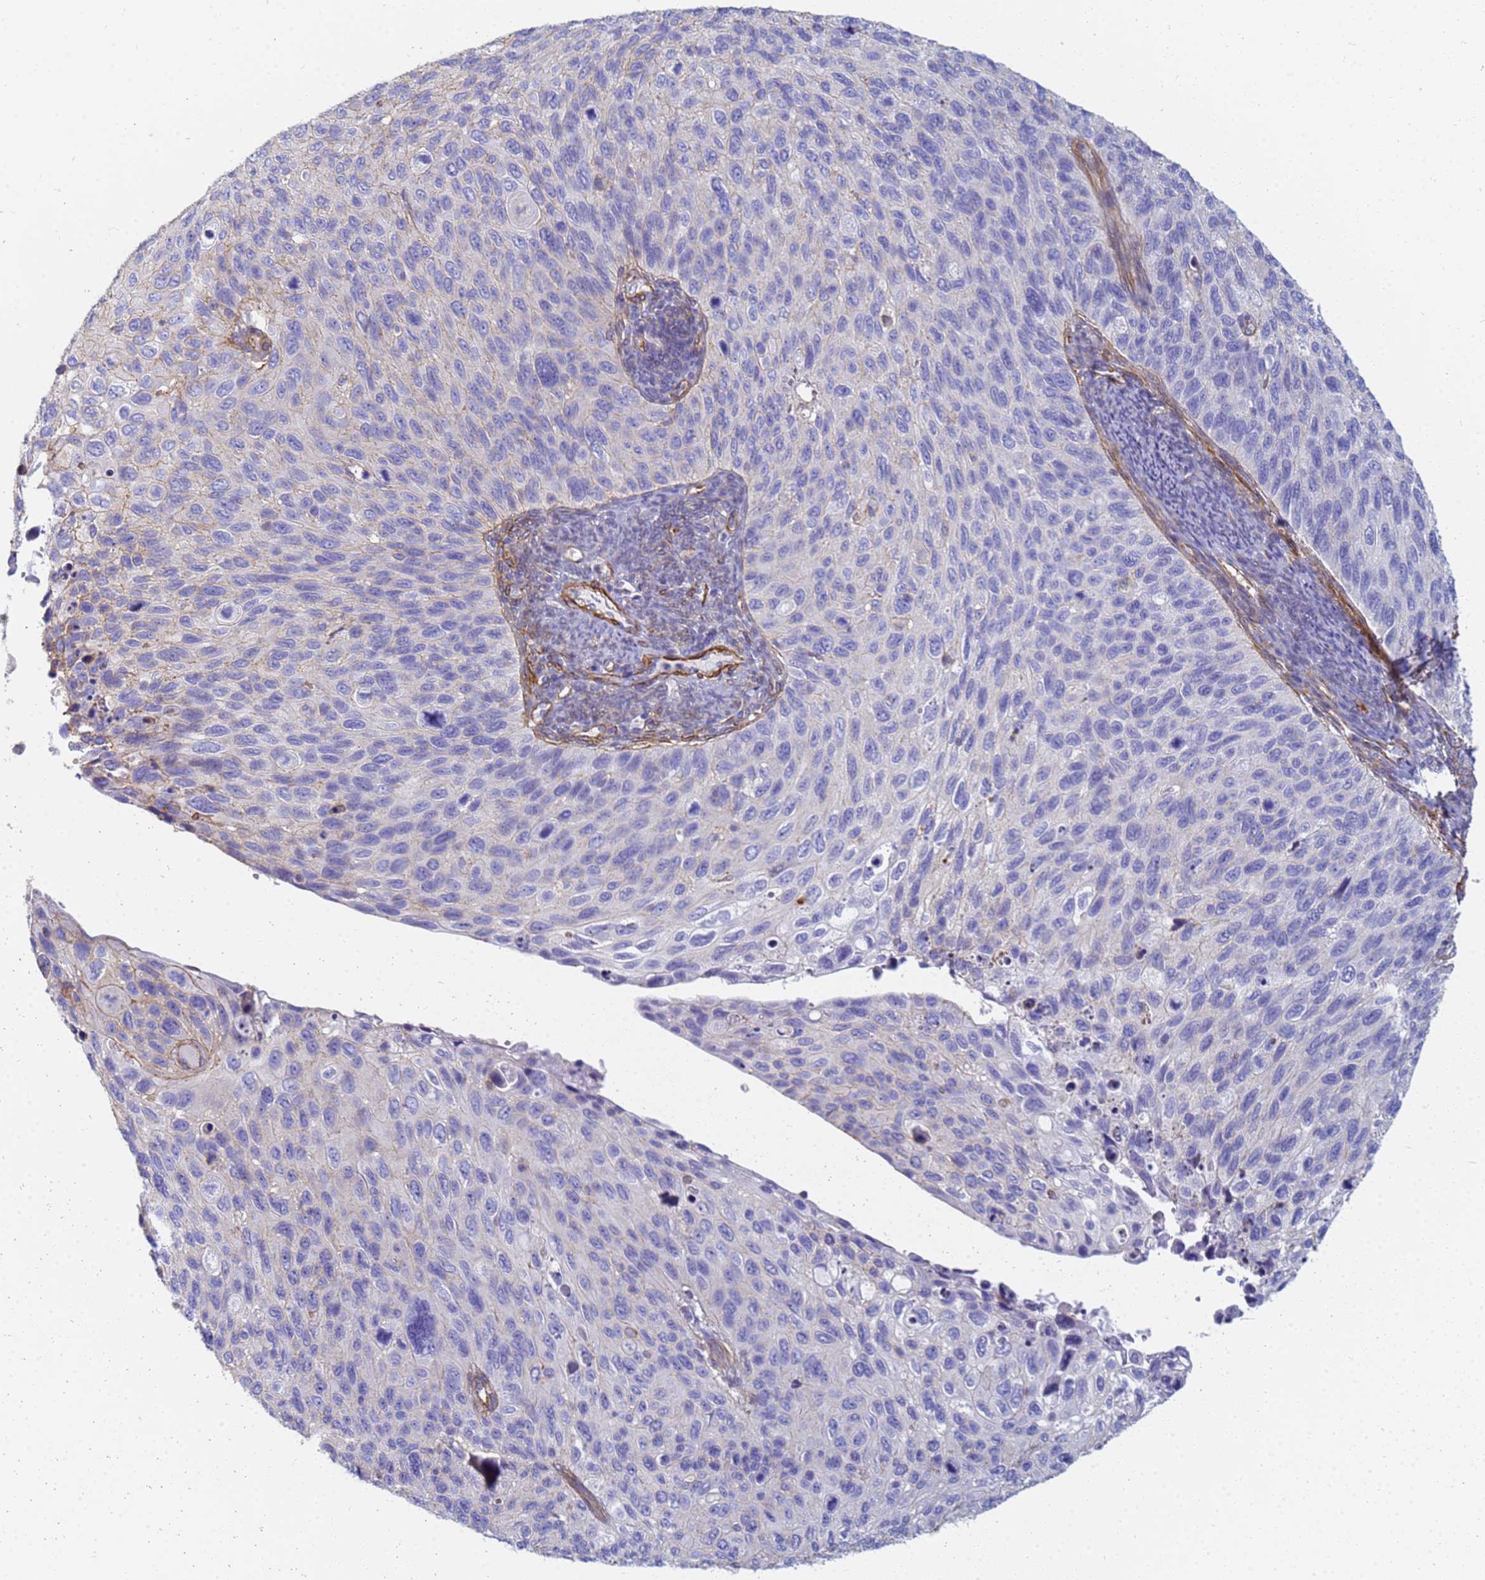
{"staining": {"intensity": "negative", "quantity": "none", "location": "none"}, "tissue": "cervical cancer", "cell_type": "Tumor cells", "image_type": "cancer", "snomed": [{"axis": "morphology", "description": "Squamous cell carcinoma, NOS"}, {"axis": "topography", "description": "Cervix"}], "caption": "This photomicrograph is of cervical squamous cell carcinoma stained with IHC to label a protein in brown with the nuclei are counter-stained blue. There is no expression in tumor cells.", "gene": "TPM1", "patient": {"sex": "female", "age": 70}}